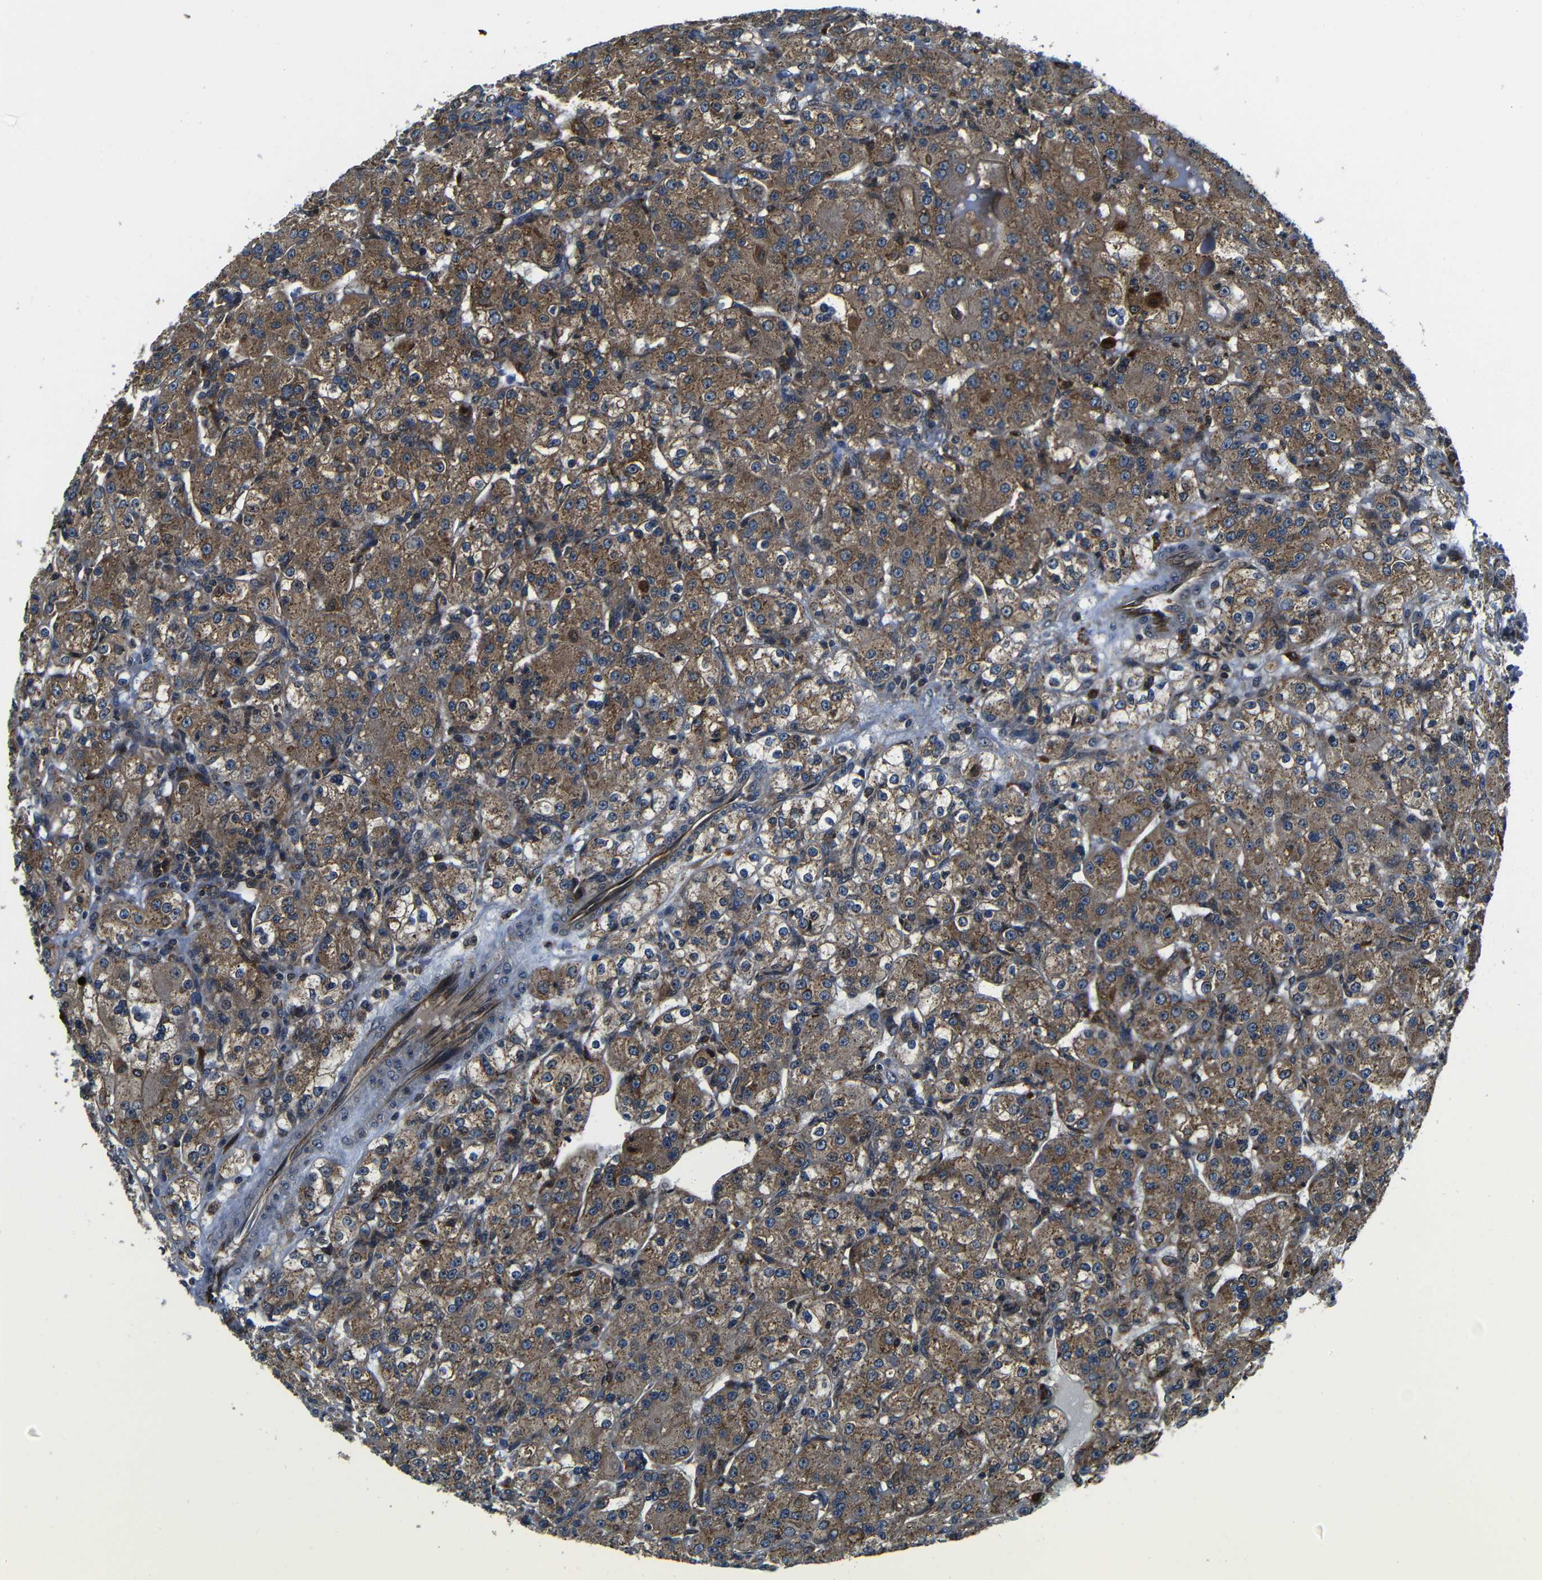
{"staining": {"intensity": "moderate", "quantity": ">75%", "location": "cytoplasmic/membranous"}, "tissue": "renal cancer", "cell_type": "Tumor cells", "image_type": "cancer", "snomed": [{"axis": "morphology", "description": "Normal tissue, NOS"}, {"axis": "morphology", "description": "Adenocarcinoma, NOS"}, {"axis": "topography", "description": "Kidney"}], "caption": "High-magnification brightfield microscopy of adenocarcinoma (renal) stained with DAB (brown) and counterstained with hematoxylin (blue). tumor cells exhibit moderate cytoplasmic/membranous positivity is present in about>75% of cells.", "gene": "ABCE1", "patient": {"sex": "male", "age": 61}}